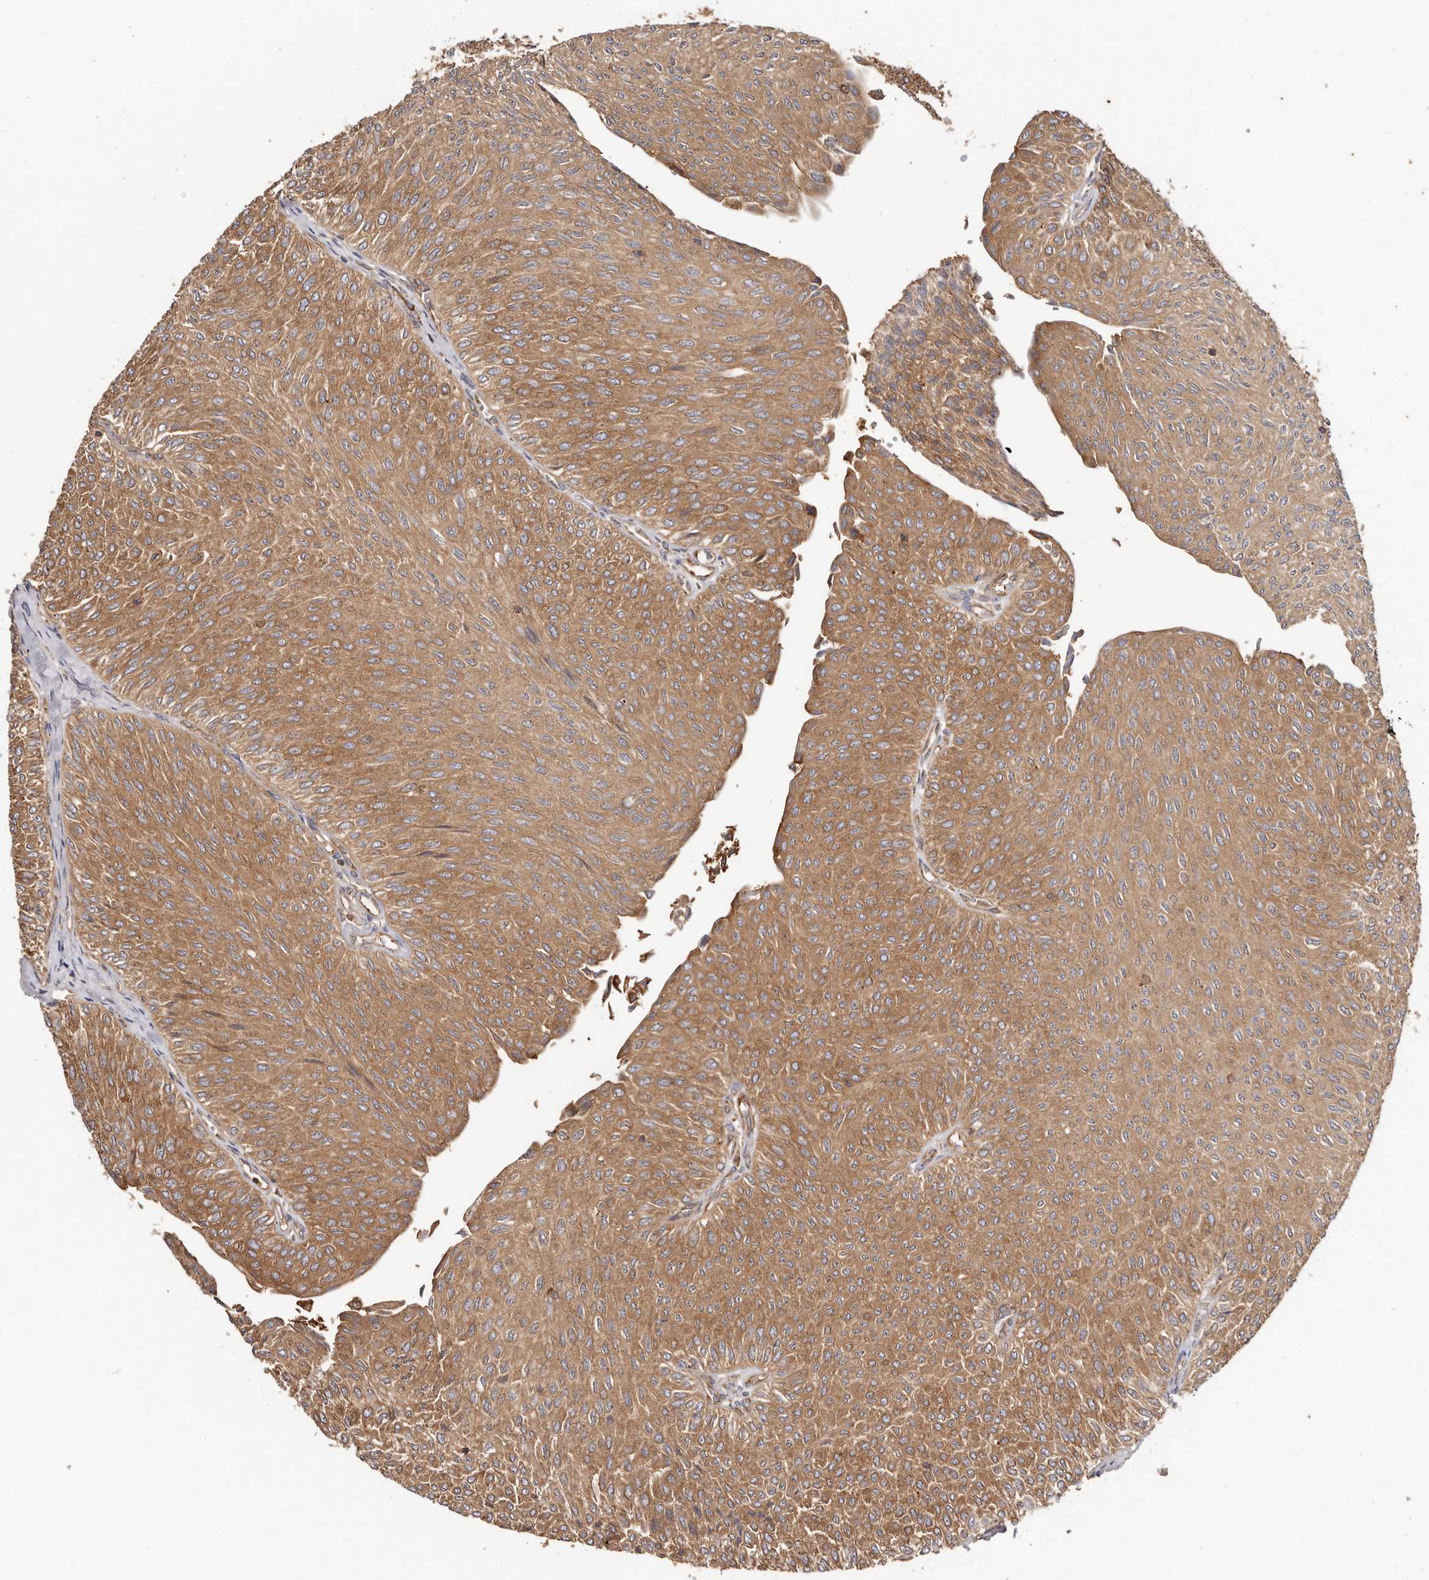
{"staining": {"intensity": "strong", "quantity": ">75%", "location": "cytoplasmic/membranous"}, "tissue": "urothelial cancer", "cell_type": "Tumor cells", "image_type": "cancer", "snomed": [{"axis": "morphology", "description": "Urothelial carcinoma, Low grade"}, {"axis": "topography", "description": "Urinary bladder"}], "caption": "DAB (3,3'-diaminobenzidine) immunohistochemical staining of urothelial cancer displays strong cytoplasmic/membranous protein expression in about >75% of tumor cells.", "gene": "EPRS1", "patient": {"sex": "male", "age": 78}}